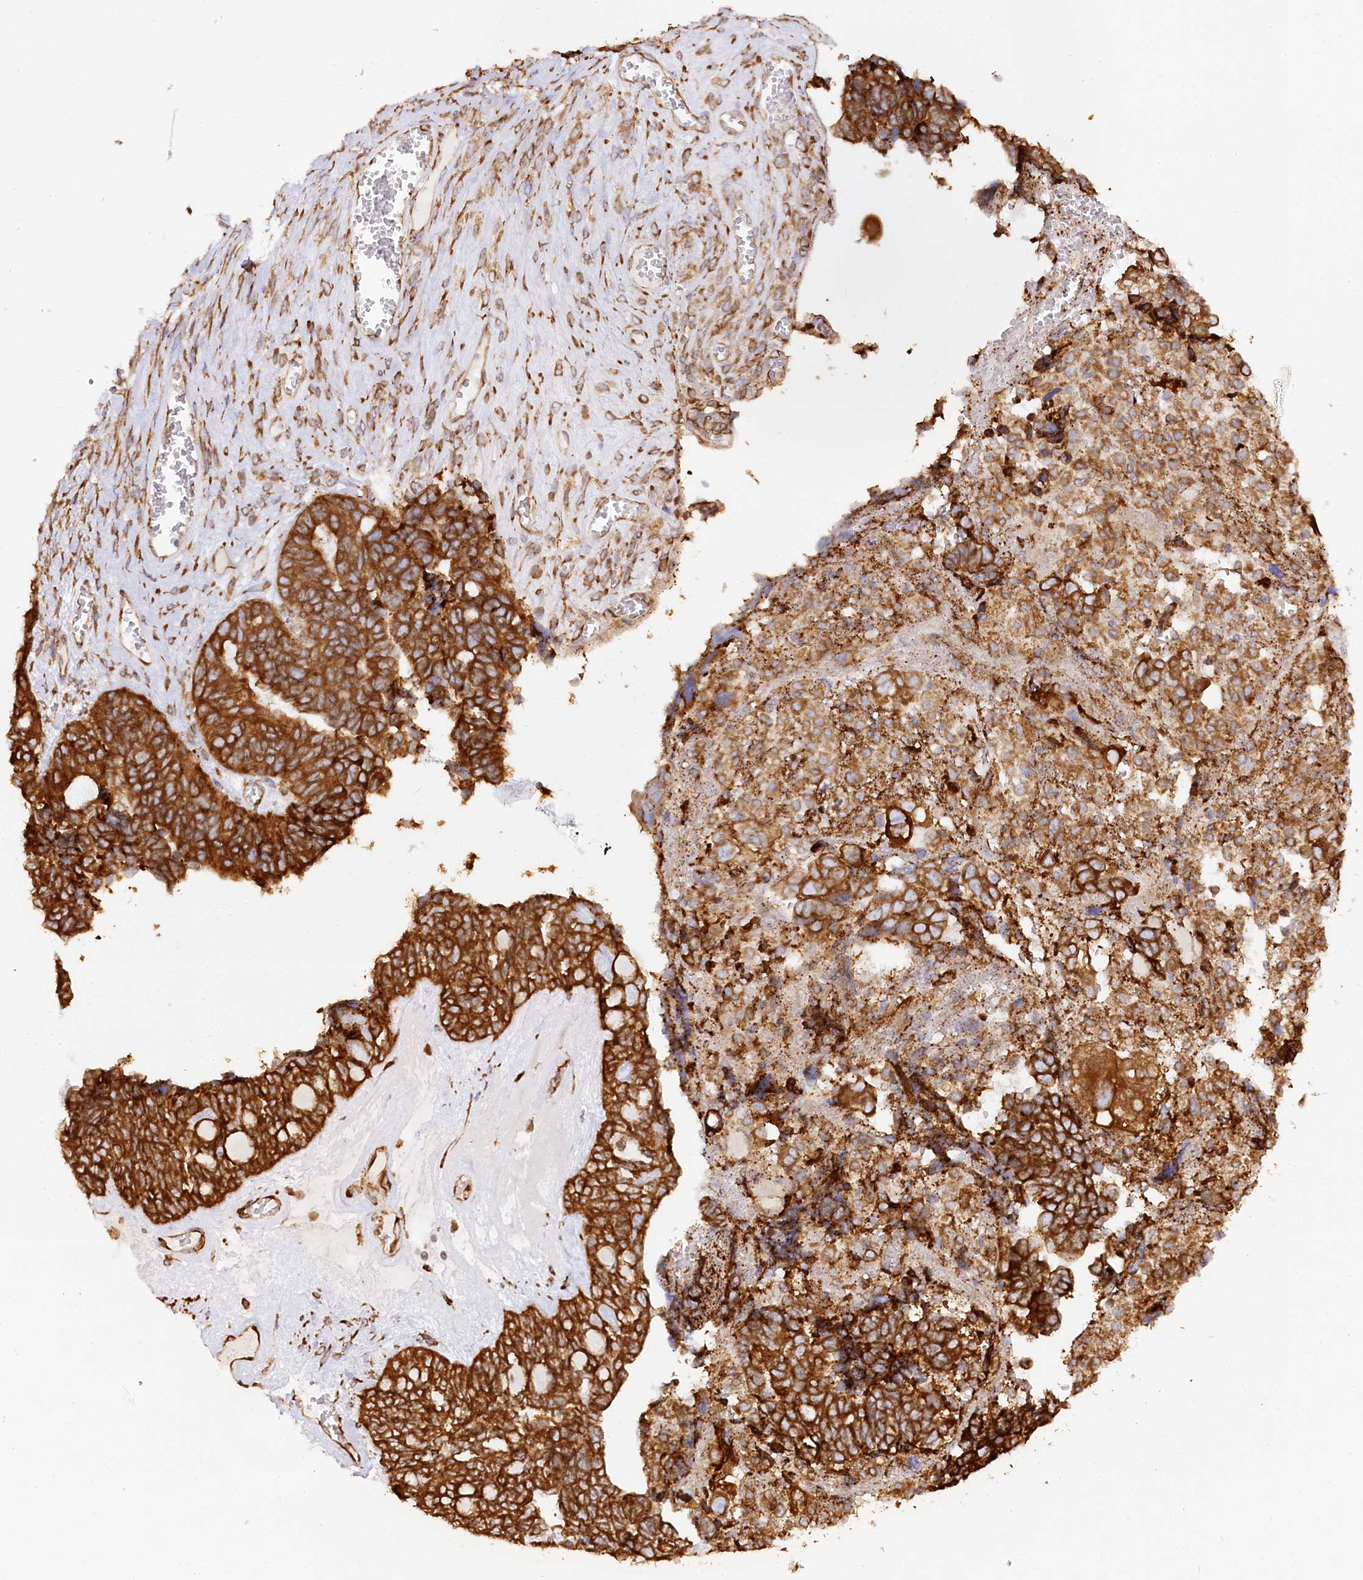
{"staining": {"intensity": "strong", "quantity": ">75%", "location": "cytoplasmic/membranous"}, "tissue": "ovarian cancer", "cell_type": "Tumor cells", "image_type": "cancer", "snomed": [{"axis": "morphology", "description": "Cystadenocarcinoma, serous, NOS"}, {"axis": "topography", "description": "Ovary"}], "caption": "Immunohistochemical staining of human ovarian cancer (serous cystadenocarcinoma) displays high levels of strong cytoplasmic/membranous positivity in approximately >75% of tumor cells.", "gene": "CNPY2", "patient": {"sex": "female", "age": 79}}